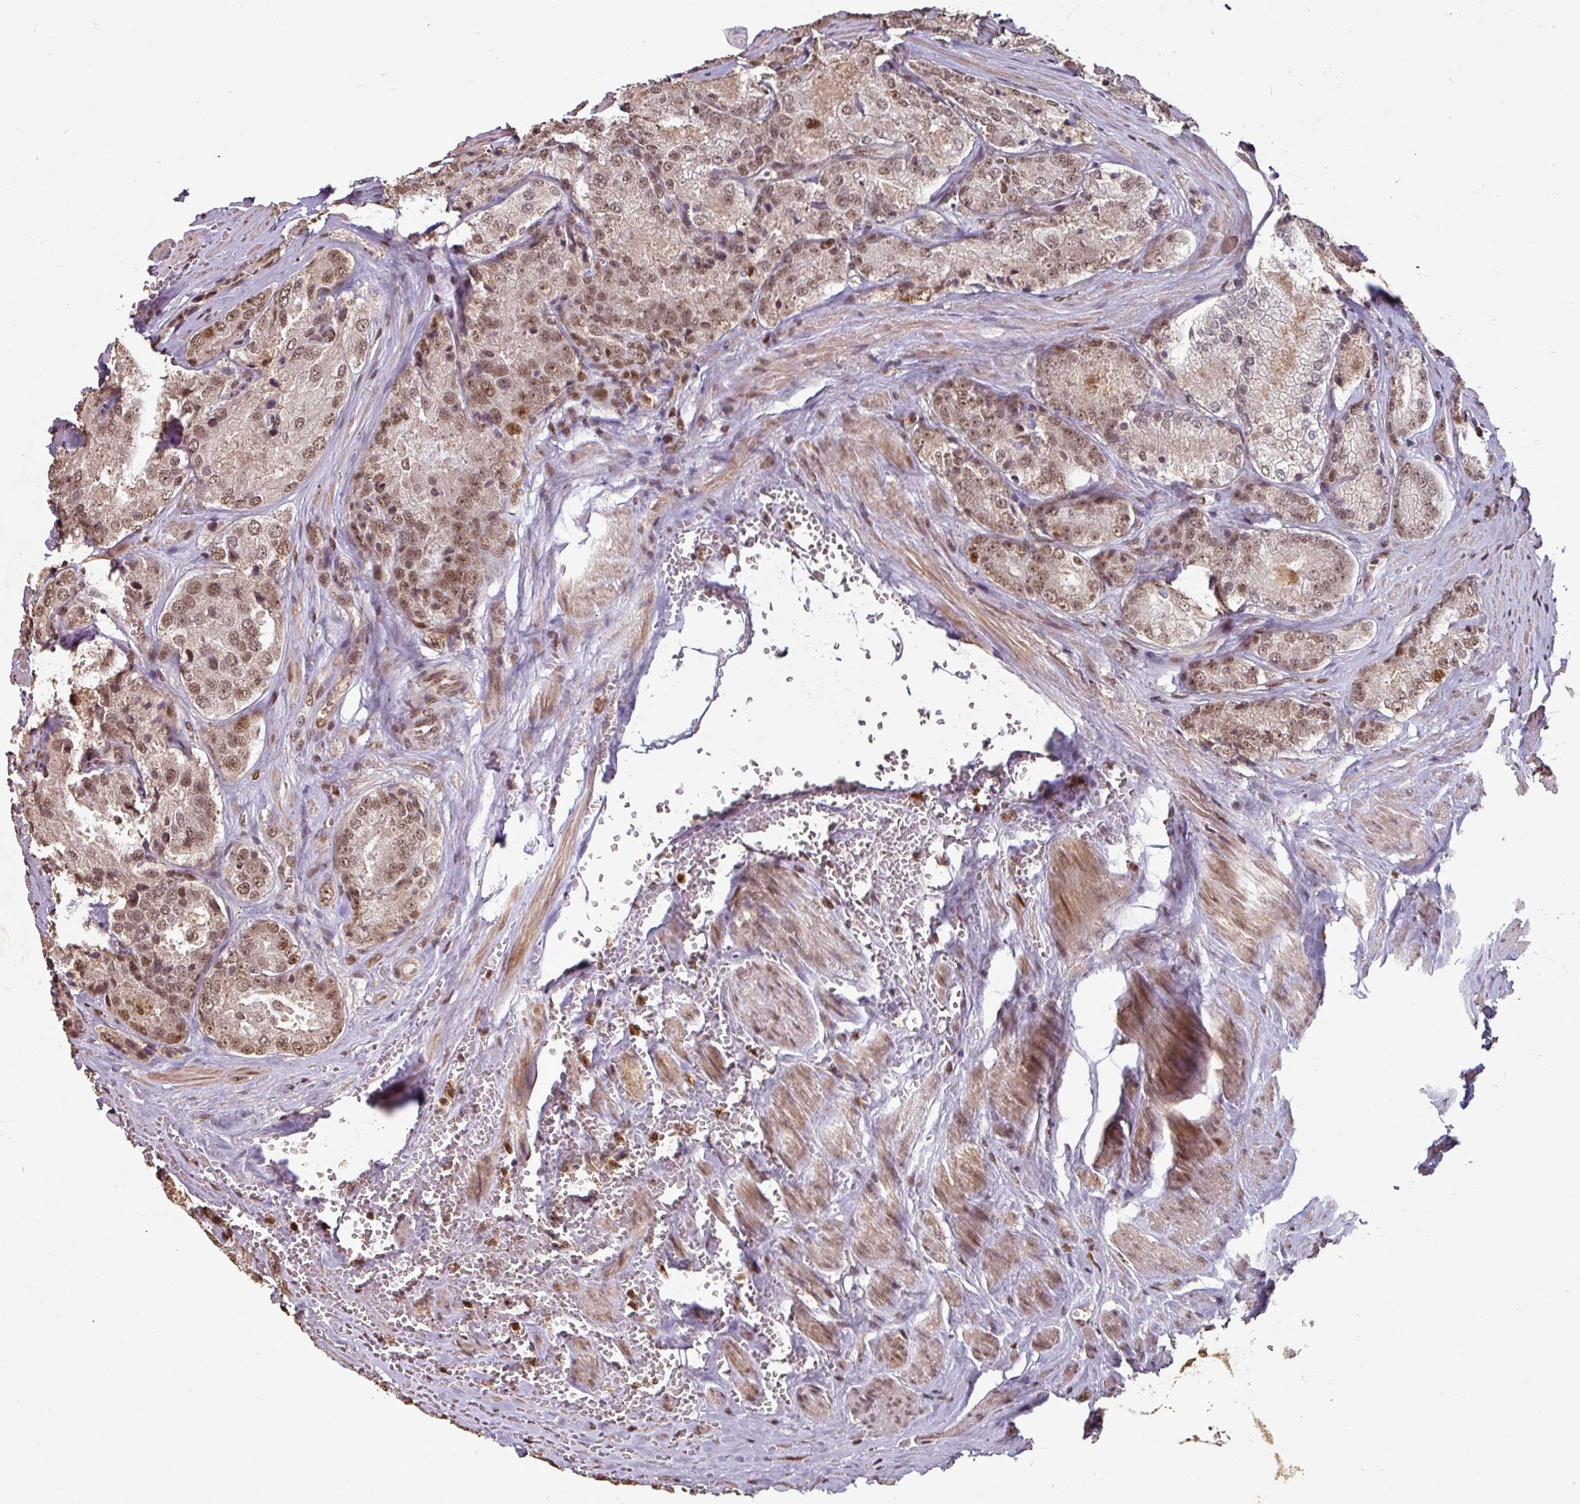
{"staining": {"intensity": "moderate", "quantity": ">75%", "location": "nuclear"}, "tissue": "prostate cancer", "cell_type": "Tumor cells", "image_type": "cancer", "snomed": [{"axis": "morphology", "description": "Adenocarcinoma, Low grade"}, {"axis": "topography", "description": "Prostate"}], "caption": "IHC photomicrograph of prostate cancer (adenocarcinoma (low-grade)) stained for a protein (brown), which demonstrates medium levels of moderate nuclear expression in about >75% of tumor cells.", "gene": "POLD1", "patient": {"sex": "male", "age": 68}}